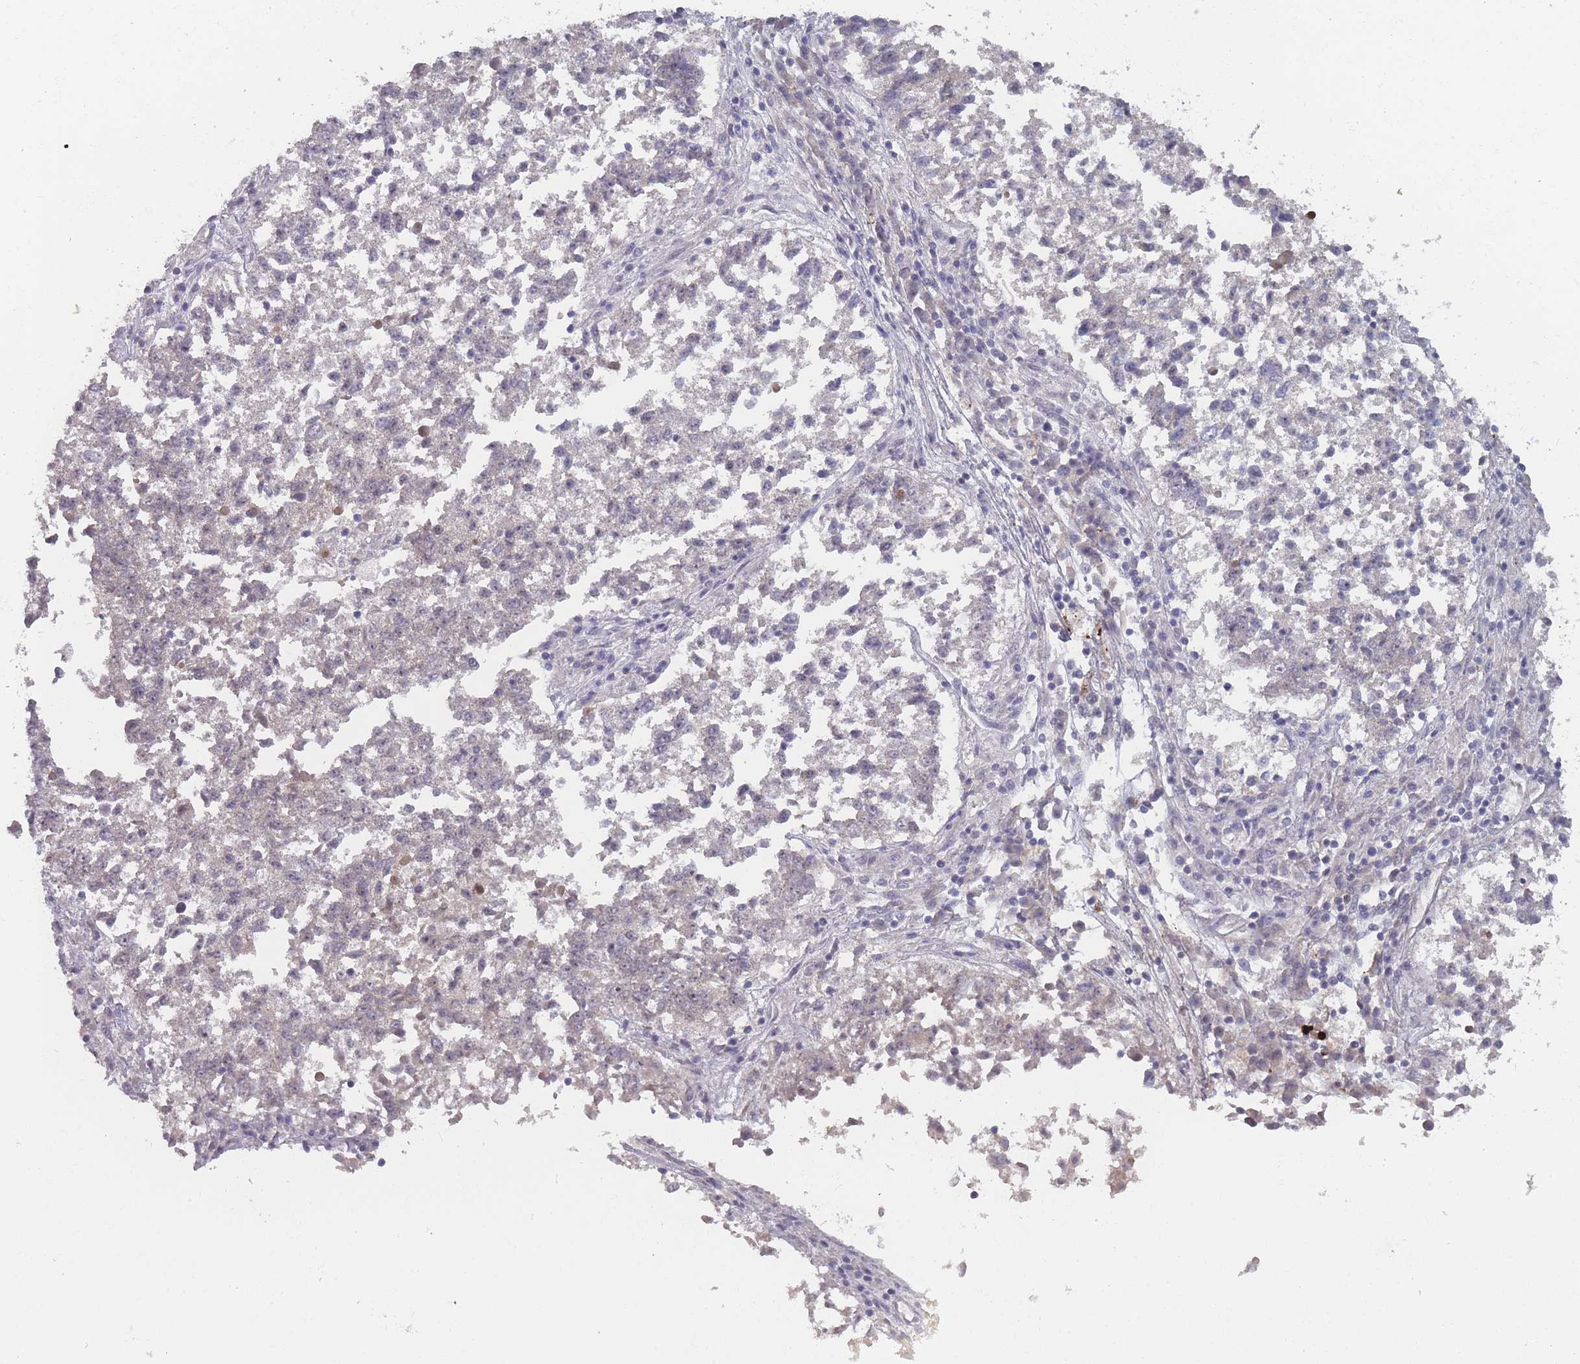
{"staining": {"intensity": "negative", "quantity": "none", "location": "none"}, "tissue": "lung cancer", "cell_type": "Tumor cells", "image_type": "cancer", "snomed": [{"axis": "morphology", "description": "Squamous cell carcinoma, NOS"}, {"axis": "topography", "description": "Lung"}], "caption": "IHC histopathology image of neoplastic tissue: human lung cancer (squamous cell carcinoma) stained with DAB demonstrates no significant protein staining in tumor cells.", "gene": "TMEM232", "patient": {"sex": "male", "age": 73}}